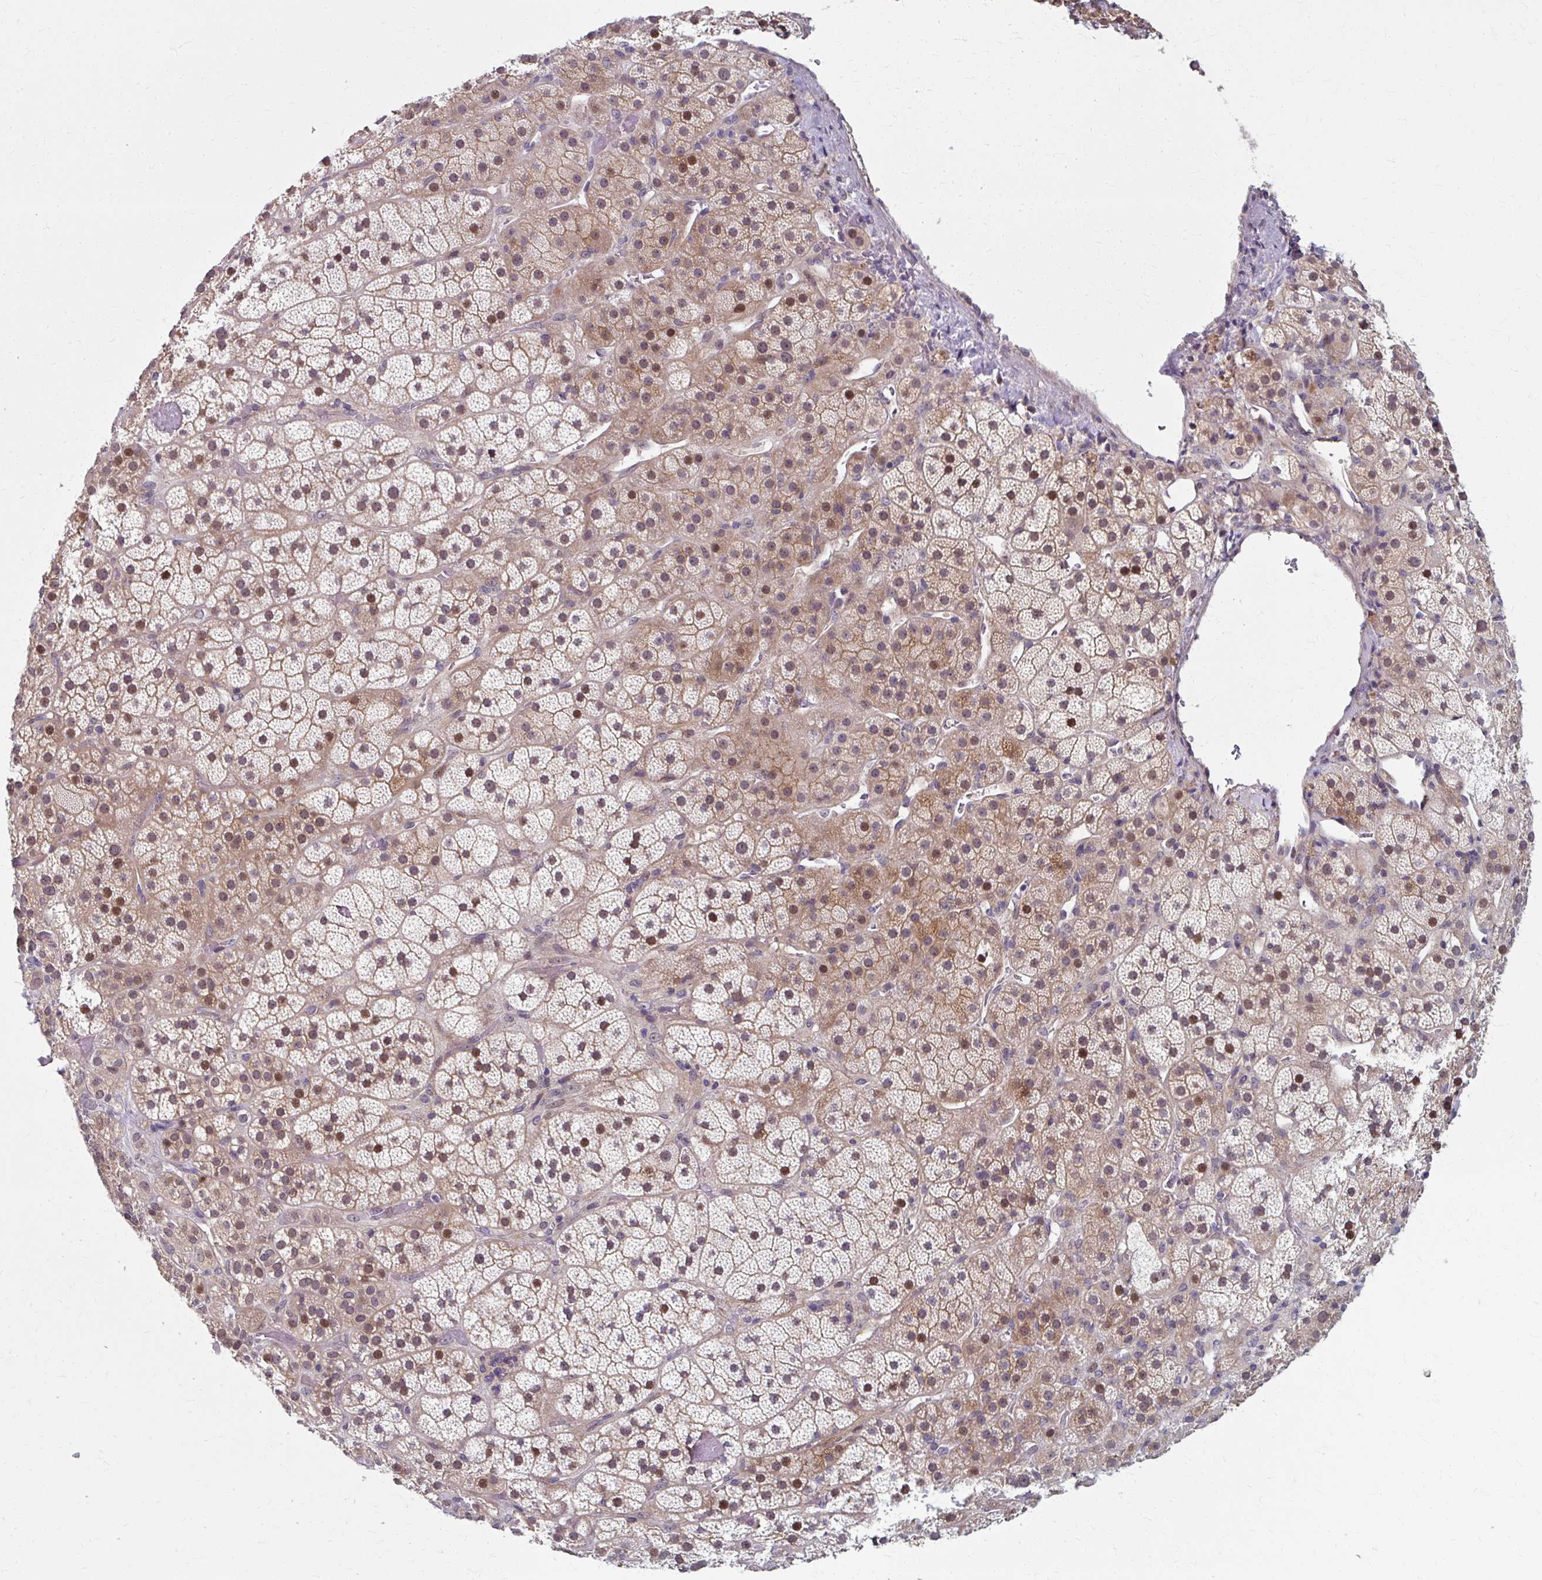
{"staining": {"intensity": "moderate", "quantity": "25%-75%", "location": "cytoplasmic/membranous,nuclear"}, "tissue": "adrenal gland", "cell_type": "Glandular cells", "image_type": "normal", "snomed": [{"axis": "morphology", "description": "Normal tissue, NOS"}, {"axis": "topography", "description": "Adrenal gland"}], "caption": "This is an image of IHC staining of unremarkable adrenal gland, which shows moderate positivity in the cytoplasmic/membranous,nuclear of glandular cells.", "gene": "ZNF555", "patient": {"sex": "male", "age": 57}}